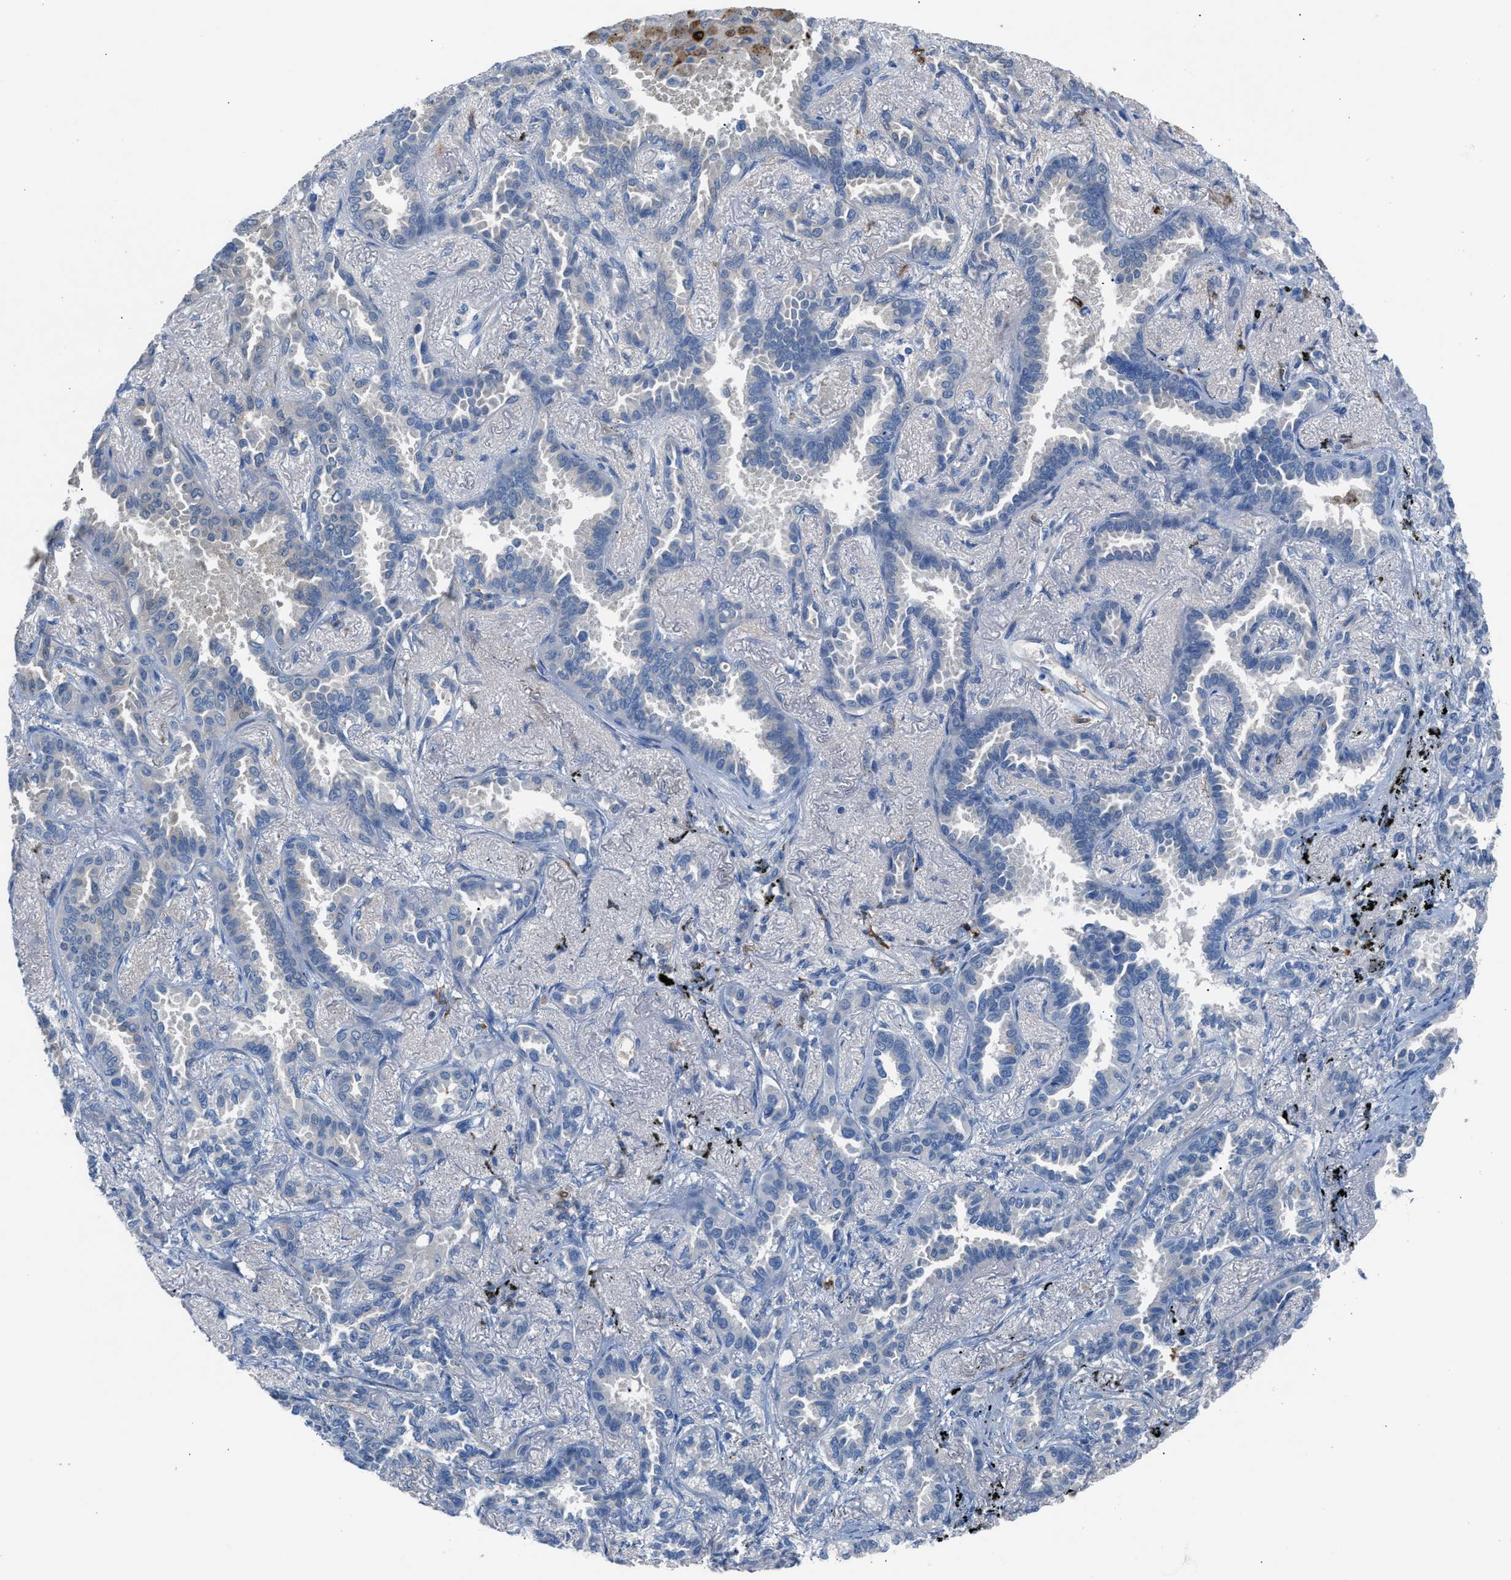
{"staining": {"intensity": "negative", "quantity": "none", "location": "none"}, "tissue": "lung cancer", "cell_type": "Tumor cells", "image_type": "cancer", "snomed": [{"axis": "morphology", "description": "Adenocarcinoma, NOS"}, {"axis": "topography", "description": "Lung"}], "caption": "This micrograph is of adenocarcinoma (lung) stained with immunohistochemistry to label a protein in brown with the nuclei are counter-stained blue. There is no staining in tumor cells.", "gene": "CLEC10A", "patient": {"sex": "male", "age": 59}}